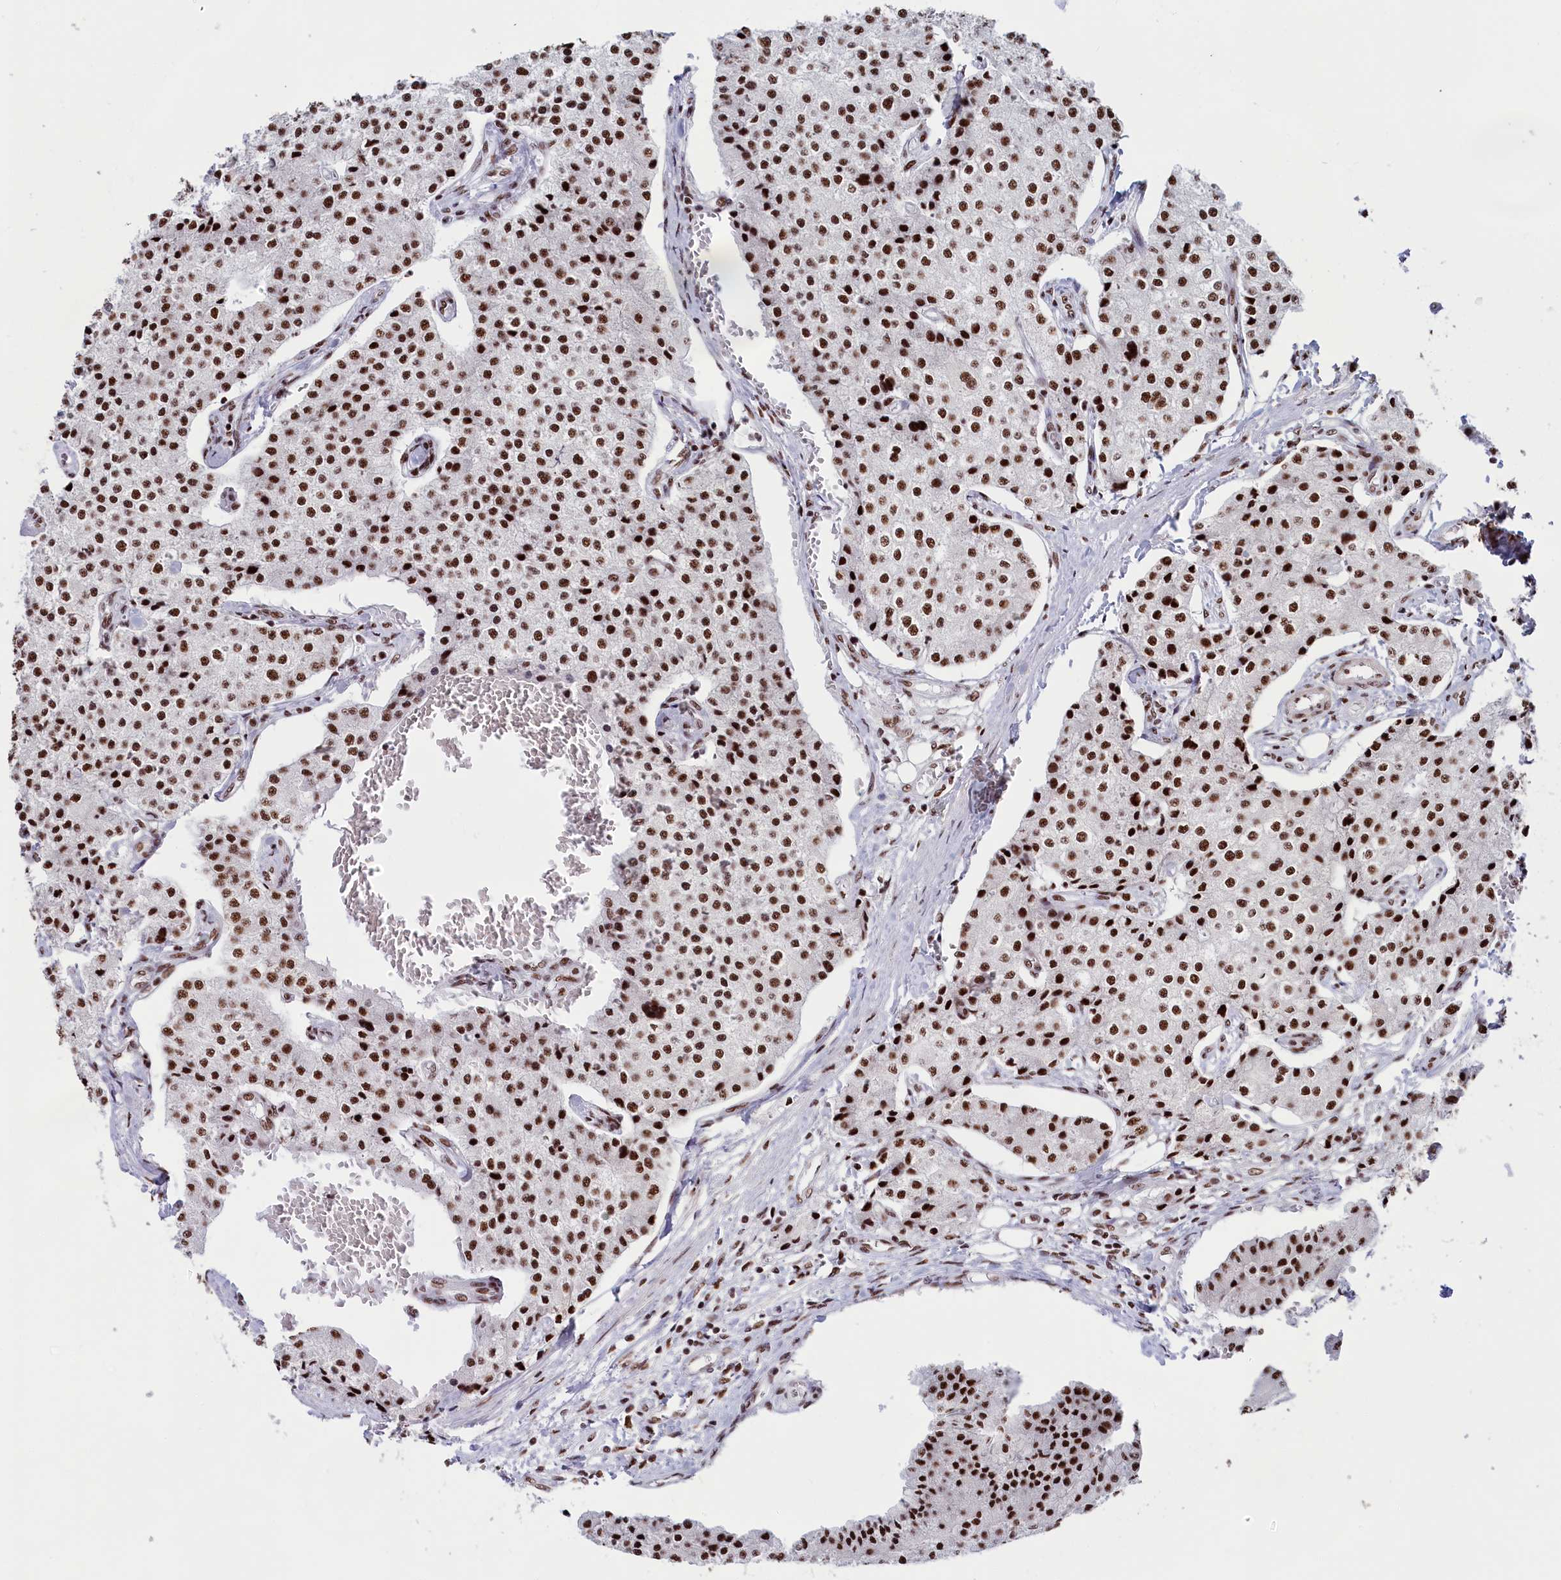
{"staining": {"intensity": "strong", "quantity": ">75%", "location": "nuclear"}, "tissue": "carcinoid", "cell_type": "Tumor cells", "image_type": "cancer", "snomed": [{"axis": "morphology", "description": "Carcinoid, malignant, NOS"}, {"axis": "topography", "description": "Colon"}], "caption": "Immunohistochemistry (IHC) (DAB) staining of human carcinoid reveals strong nuclear protein expression in approximately >75% of tumor cells.", "gene": "SNRNP70", "patient": {"sex": "female", "age": 52}}